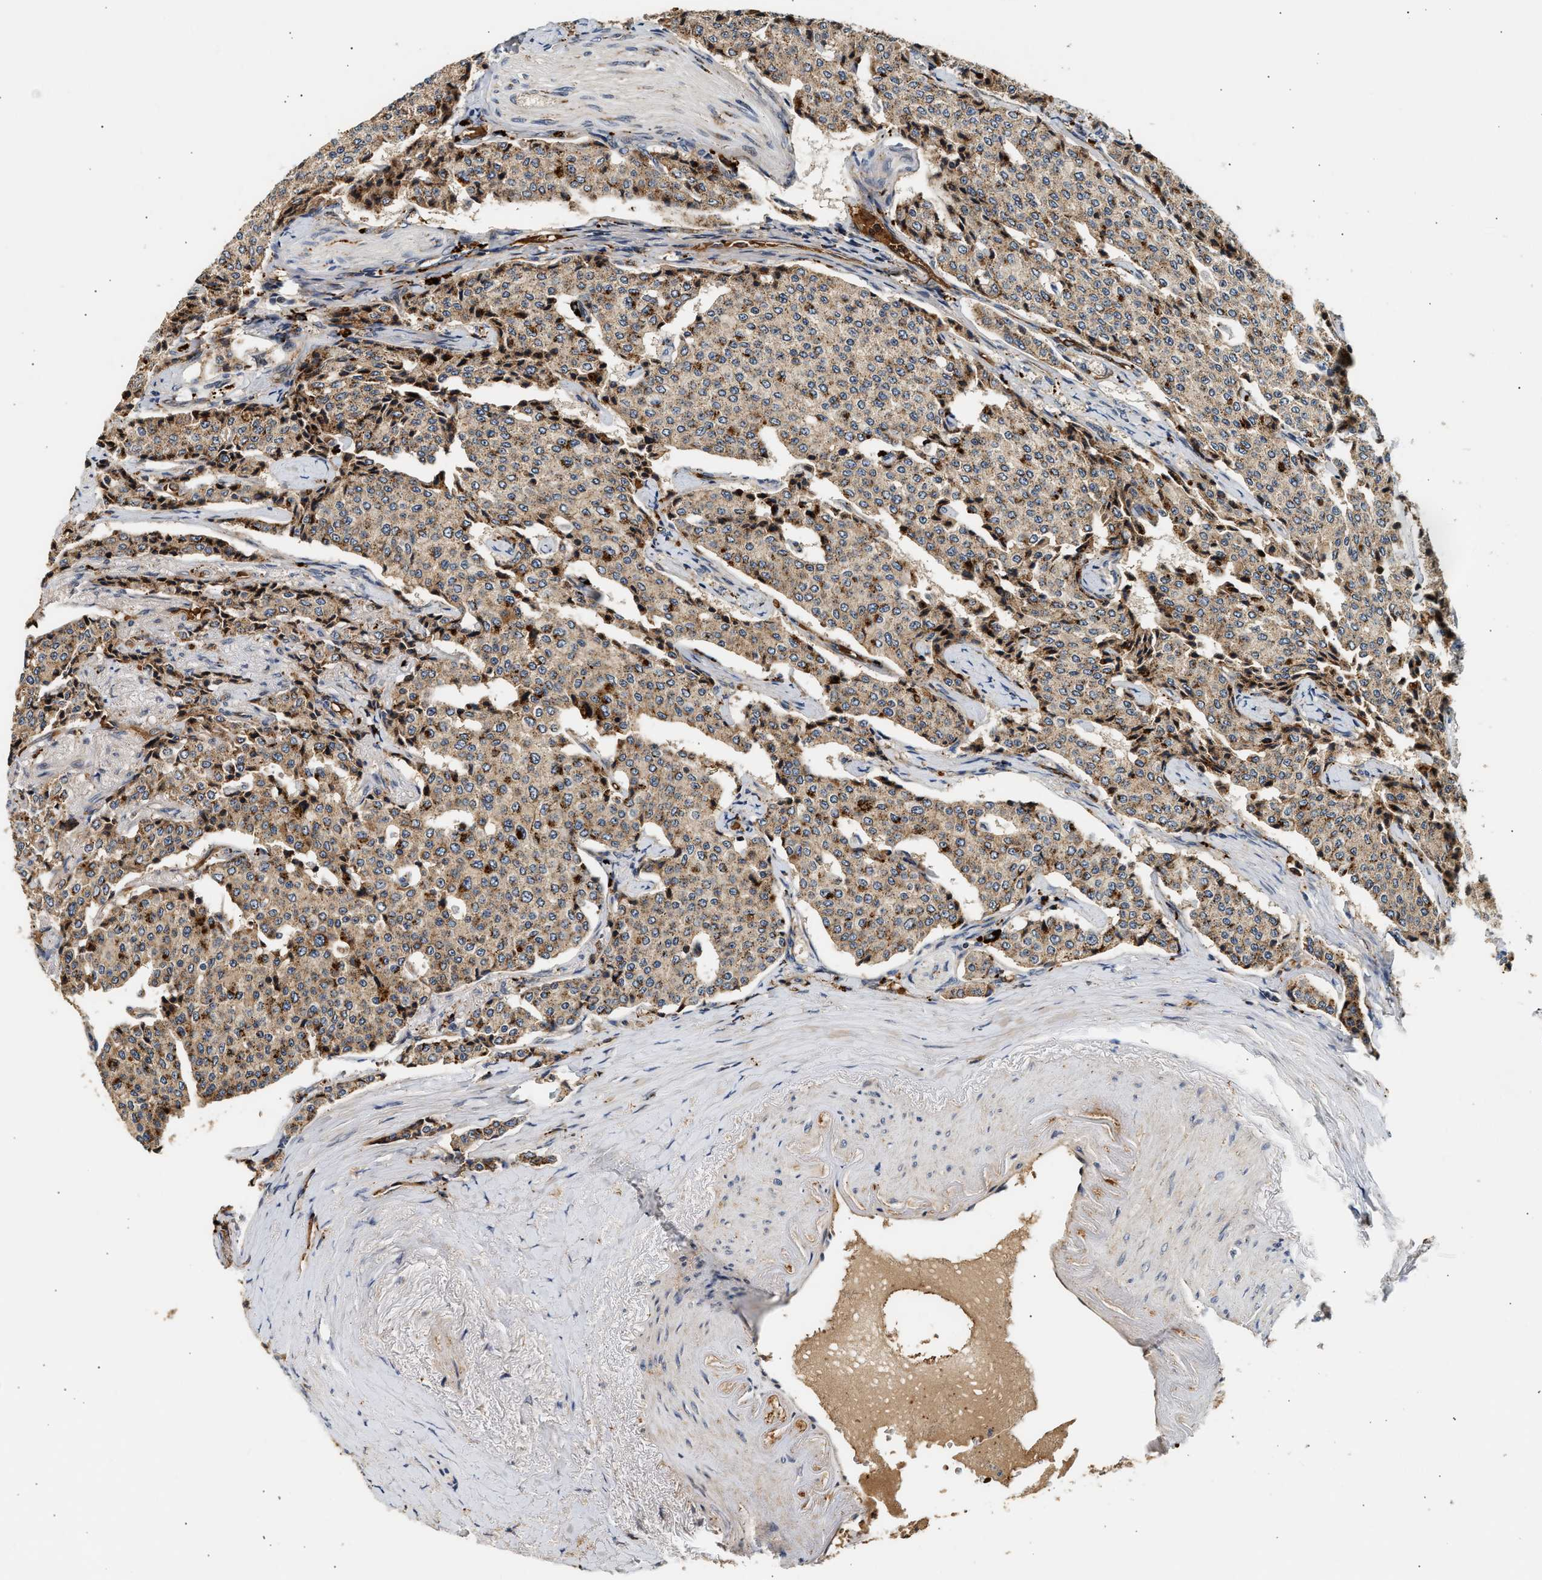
{"staining": {"intensity": "weak", "quantity": ">75%", "location": "cytoplasmic/membranous"}, "tissue": "carcinoid", "cell_type": "Tumor cells", "image_type": "cancer", "snomed": [{"axis": "morphology", "description": "Carcinoid, malignant, NOS"}, {"axis": "topography", "description": "Colon"}], "caption": "The immunohistochemical stain labels weak cytoplasmic/membranous staining in tumor cells of carcinoid tissue.", "gene": "PLD3", "patient": {"sex": "female", "age": 61}}